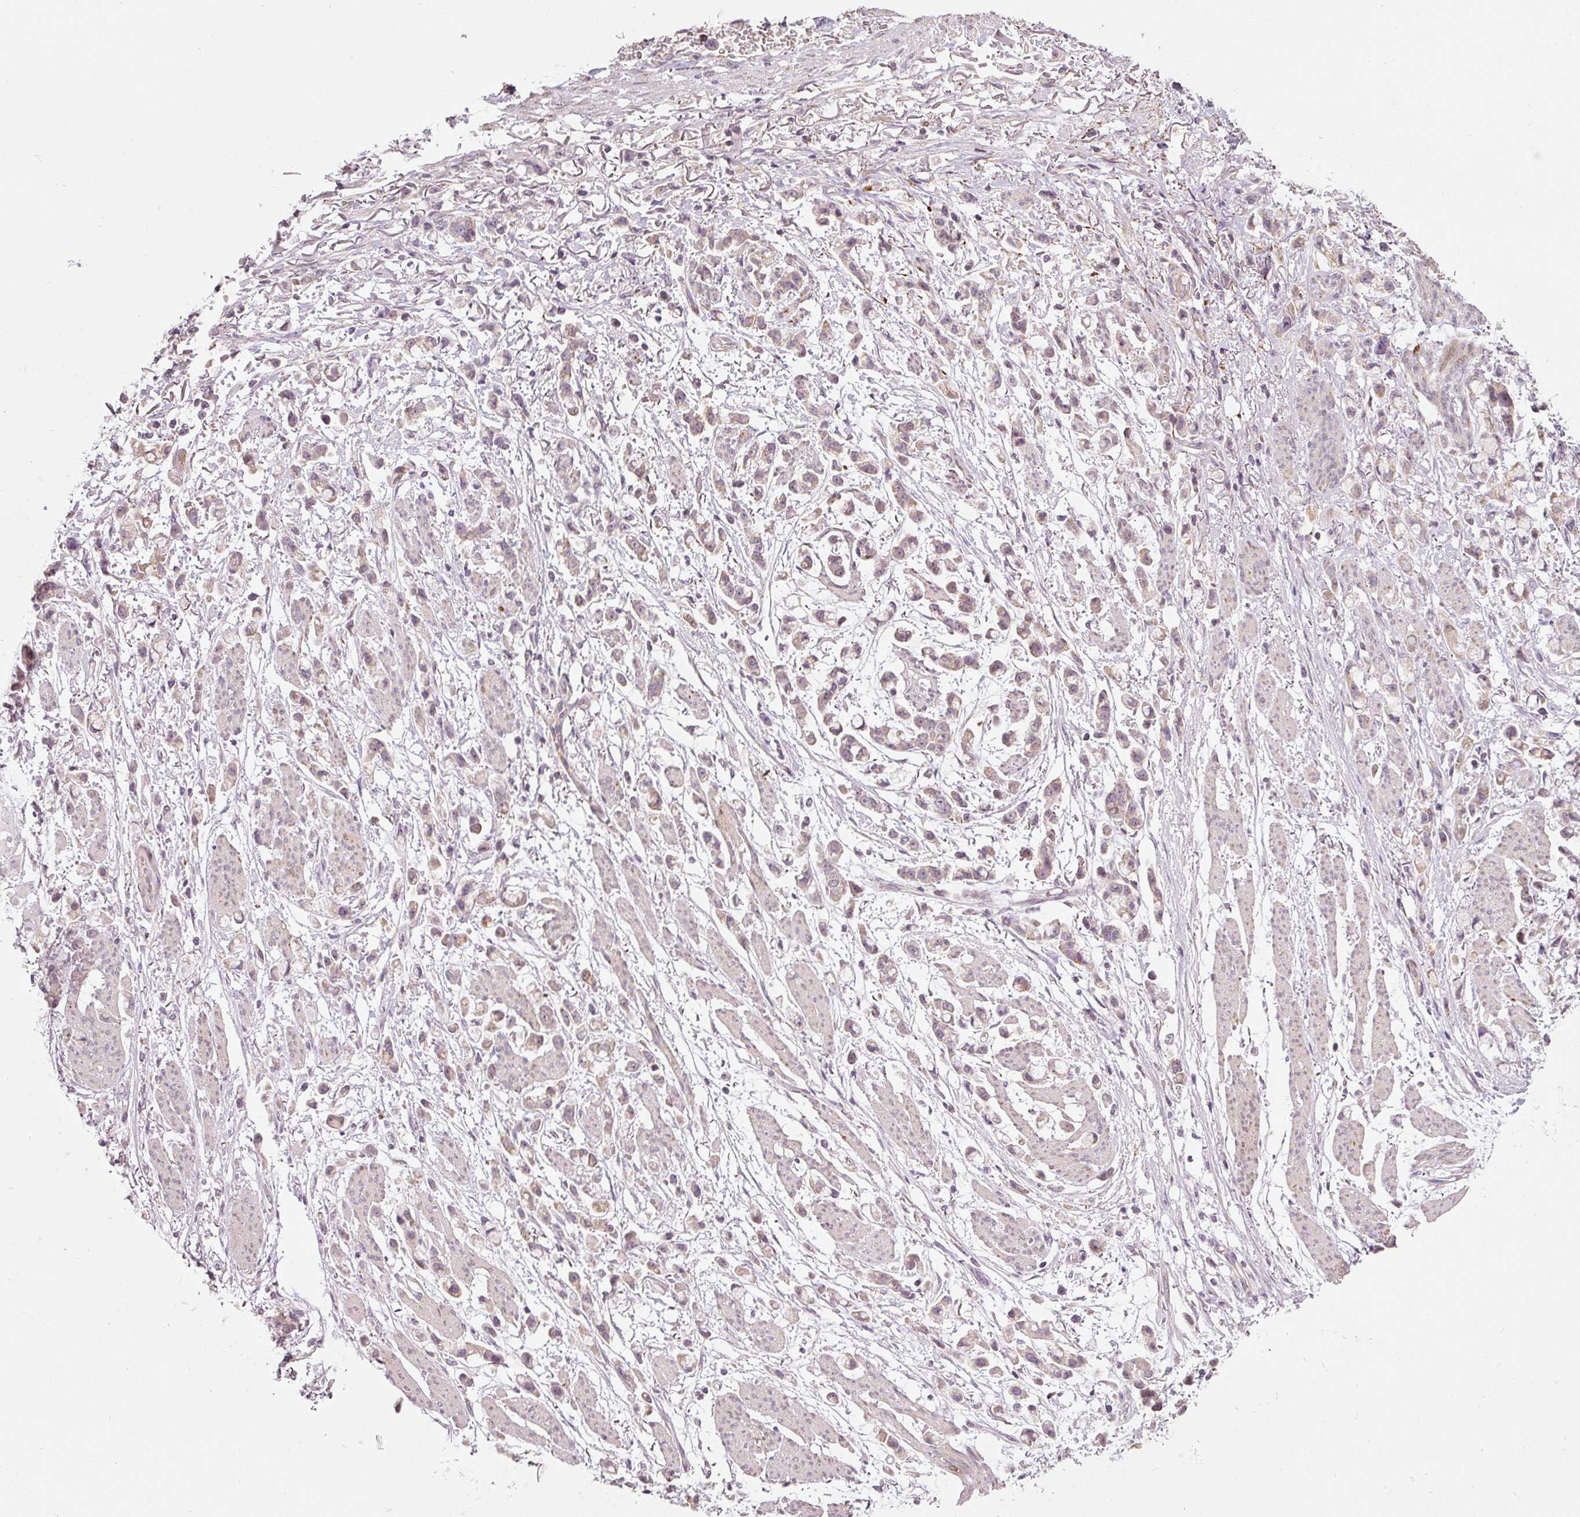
{"staining": {"intensity": "weak", "quantity": "<25%", "location": "cytoplasmic/membranous"}, "tissue": "stomach cancer", "cell_type": "Tumor cells", "image_type": "cancer", "snomed": [{"axis": "morphology", "description": "Adenocarcinoma, NOS"}, {"axis": "topography", "description": "Stomach"}], "caption": "The IHC micrograph has no significant expression in tumor cells of stomach adenocarcinoma tissue. (Brightfield microscopy of DAB (3,3'-diaminobenzidine) immunohistochemistry at high magnification).", "gene": "TOB2", "patient": {"sex": "female", "age": 81}}